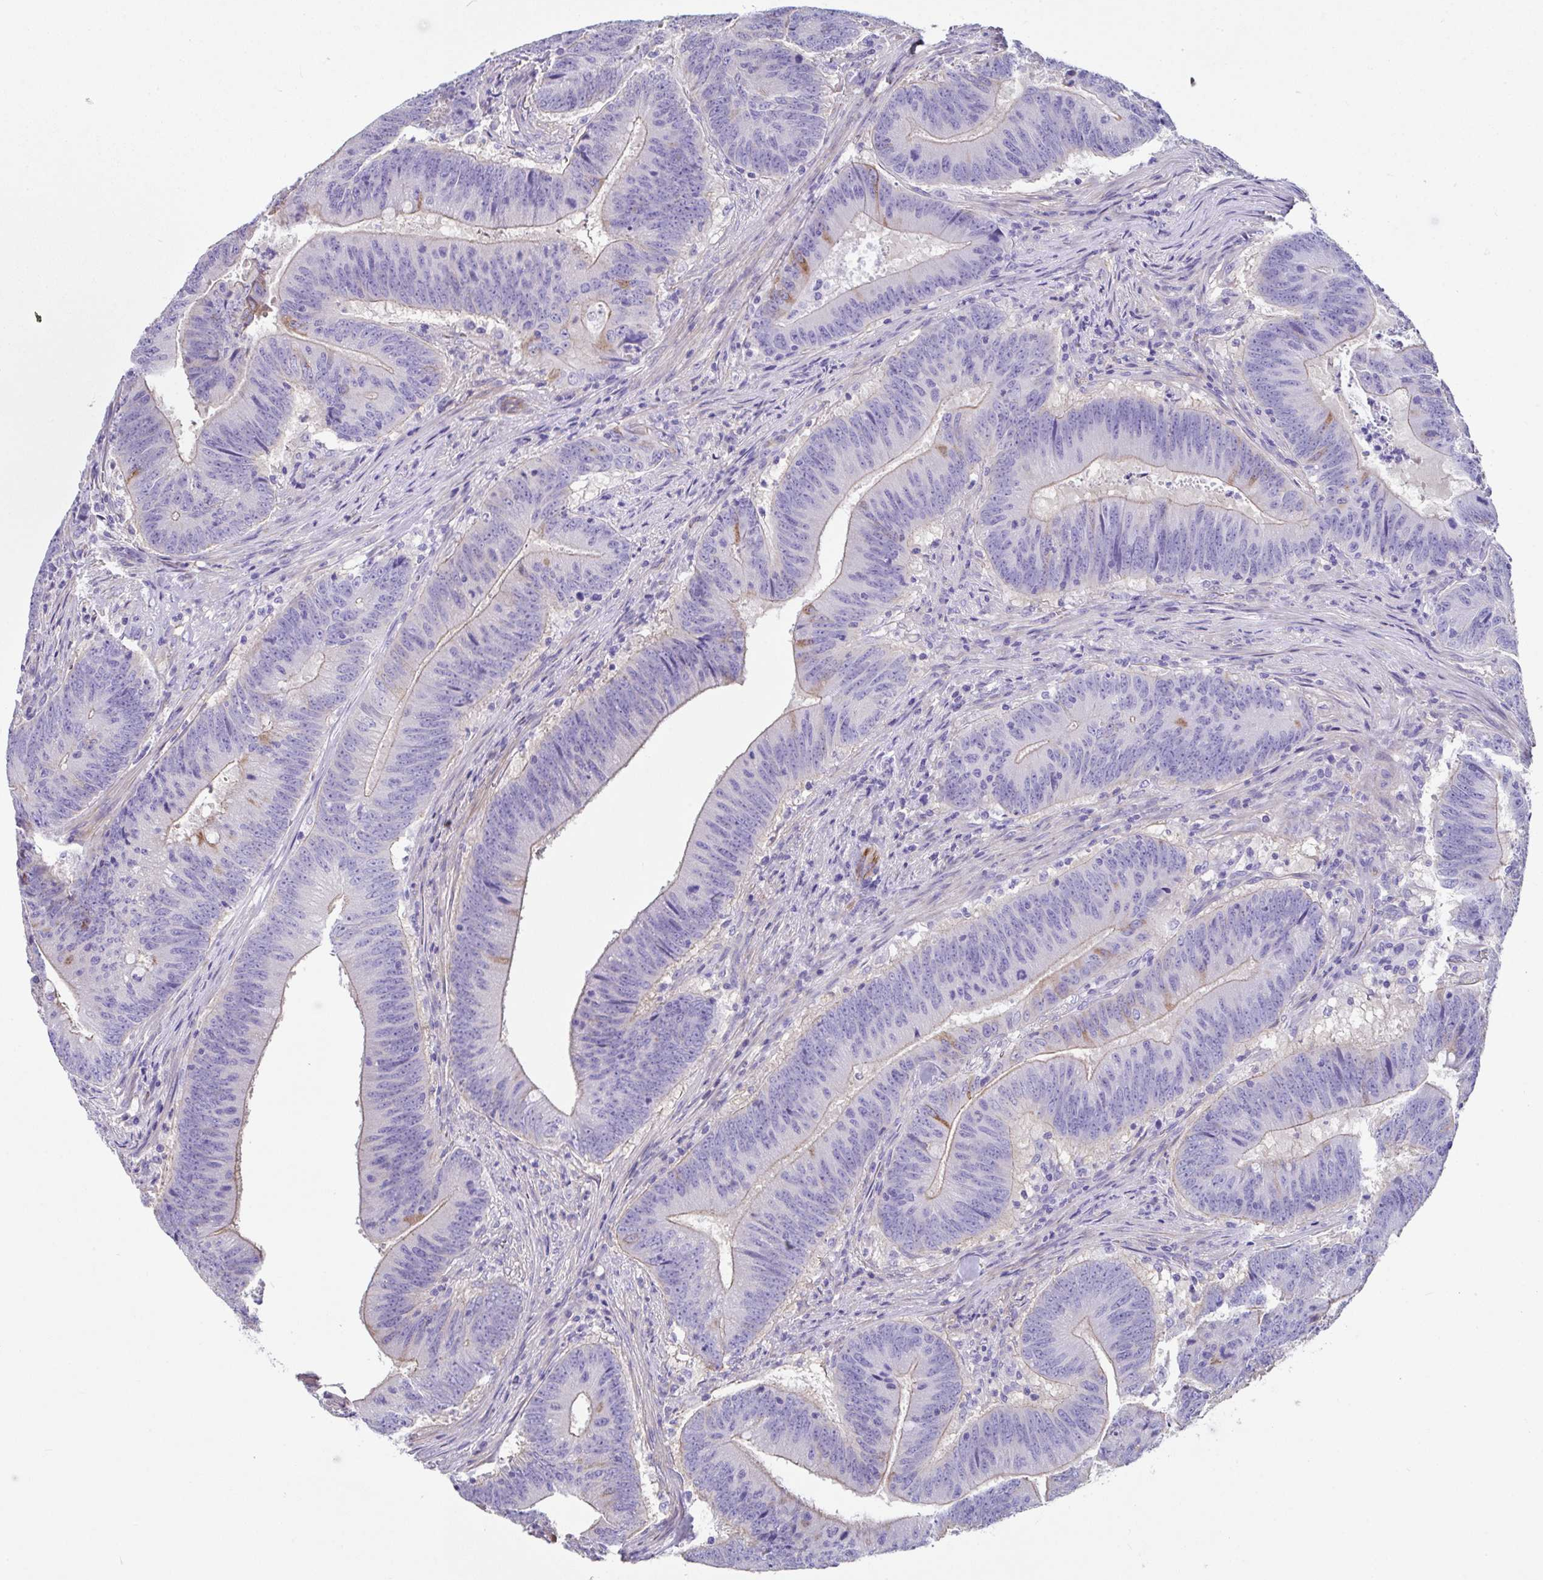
{"staining": {"intensity": "weak", "quantity": ">75%", "location": "cytoplasmic/membranous"}, "tissue": "colorectal cancer", "cell_type": "Tumor cells", "image_type": "cancer", "snomed": [{"axis": "morphology", "description": "Adenocarcinoma, NOS"}, {"axis": "topography", "description": "Colon"}], "caption": "Immunohistochemical staining of human colorectal cancer displays low levels of weak cytoplasmic/membranous protein staining in approximately >75% of tumor cells.", "gene": "ZNF813", "patient": {"sex": "female", "age": 87}}